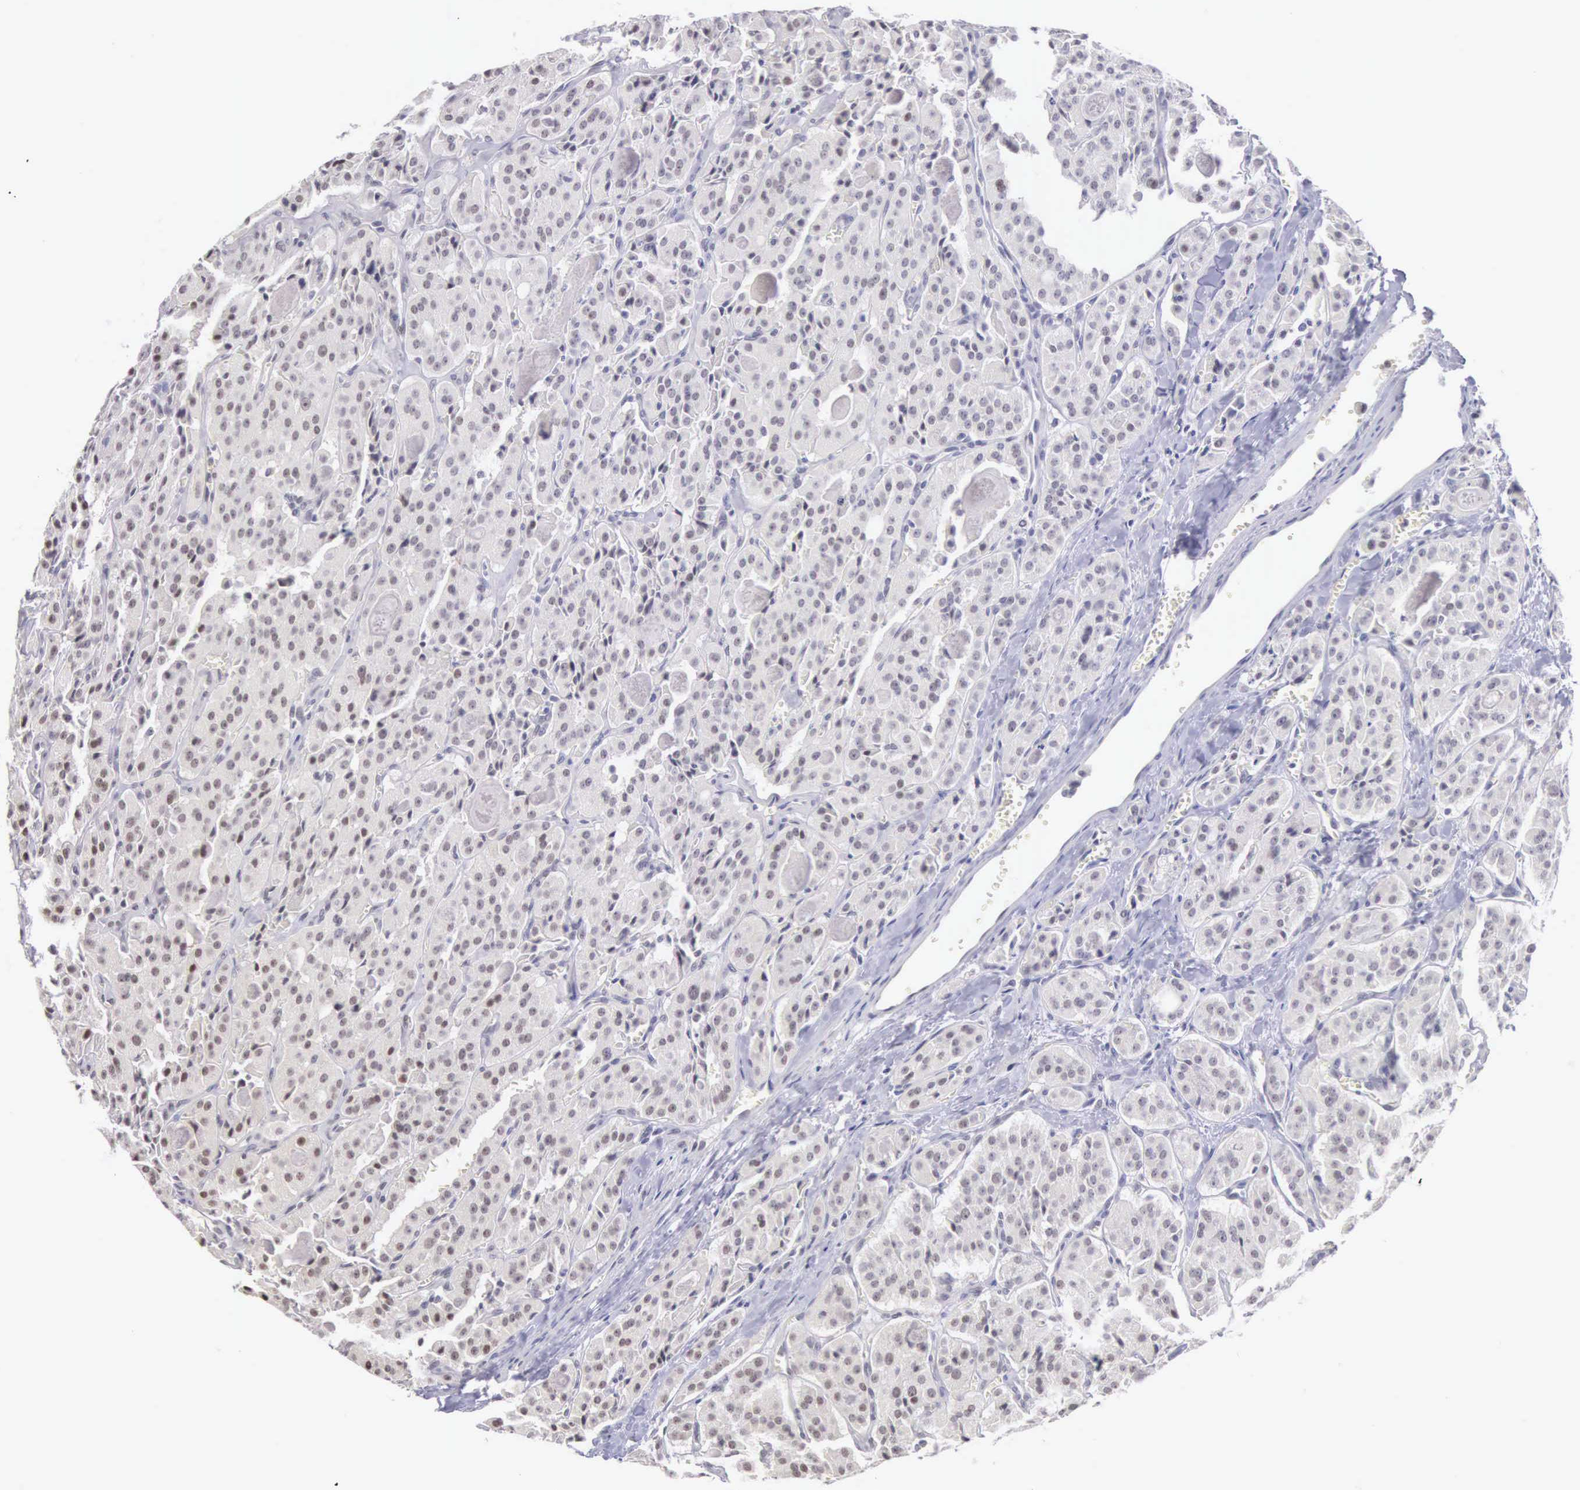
{"staining": {"intensity": "negative", "quantity": "none", "location": "none"}, "tissue": "thyroid cancer", "cell_type": "Tumor cells", "image_type": "cancer", "snomed": [{"axis": "morphology", "description": "Carcinoma, NOS"}, {"axis": "topography", "description": "Thyroid gland"}], "caption": "This histopathology image is of thyroid cancer (carcinoma) stained with immunohistochemistry (IHC) to label a protein in brown with the nuclei are counter-stained blue. There is no positivity in tumor cells.", "gene": "HMGXB4", "patient": {"sex": "male", "age": 76}}